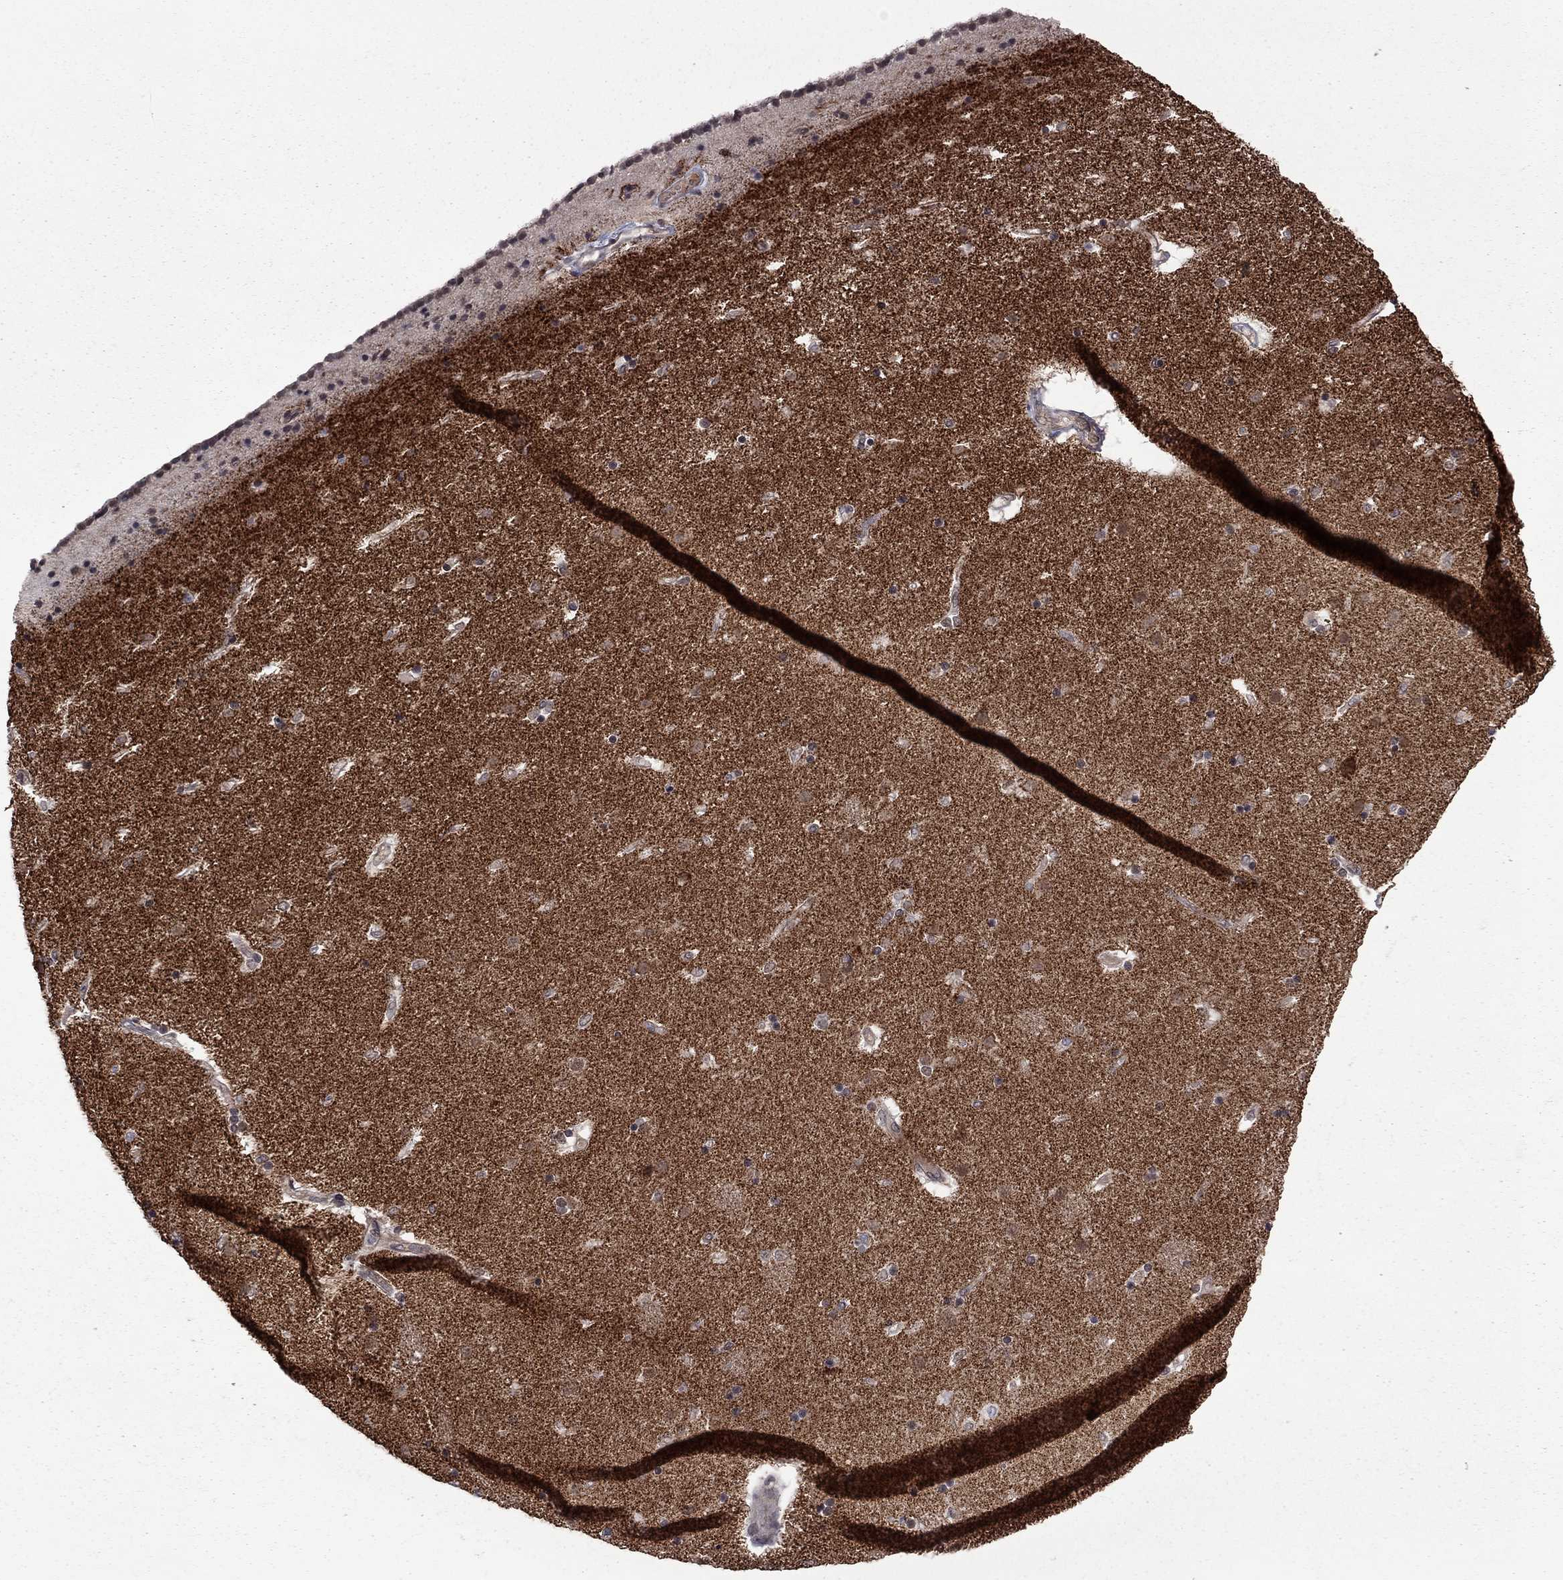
{"staining": {"intensity": "negative", "quantity": "none", "location": "none"}, "tissue": "caudate", "cell_type": "Glial cells", "image_type": "normal", "snomed": [{"axis": "morphology", "description": "Normal tissue, NOS"}, {"axis": "topography", "description": "Lateral ventricle wall"}], "caption": "Immunohistochemistry (IHC) histopathology image of normal human caudate stained for a protein (brown), which demonstrates no expression in glial cells. Nuclei are stained in blue.", "gene": "GPAA1", "patient": {"sex": "female", "age": 71}}